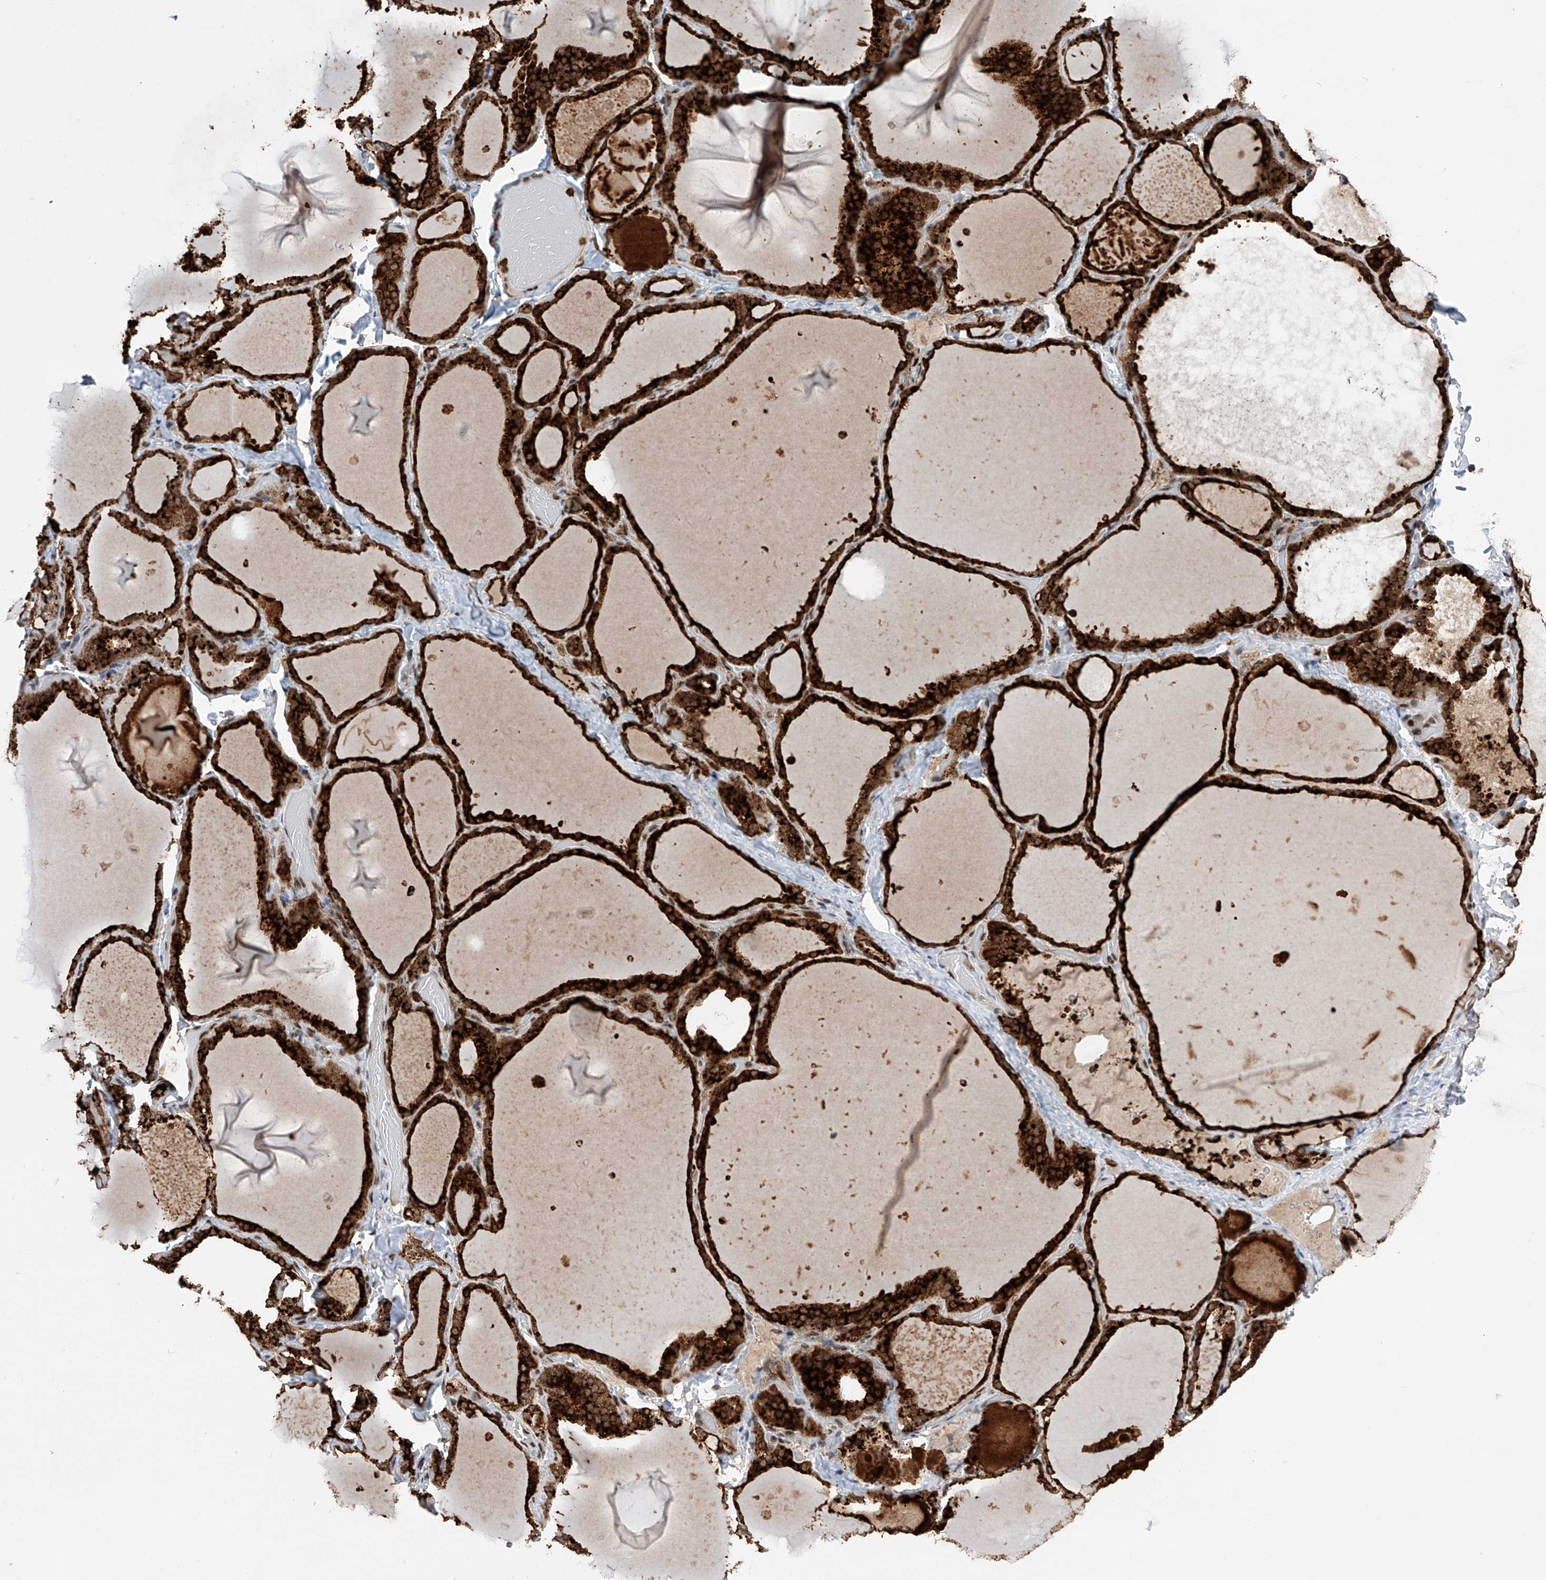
{"staining": {"intensity": "strong", "quantity": ">75%", "location": "cytoplasmic/membranous,nuclear"}, "tissue": "thyroid gland", "cell_type": "Glandular cells", "image_type": "normal", "snomed": [{"axis": "morphology", "description": "Normal tissue, NOS"}, {"axis": "topography", "description": "Thyroid gland"}], "caption": "Immunohistochemistry (IHC) photomicrograph of benign thyroid gland stained for a protein (brown), which displays high levels of strong cytoplasmic/membranous,nuclear expression in about >75% of glandular cells.", "gene": "ZNF280D", "patient": {"sex": "female", "age": 22}}